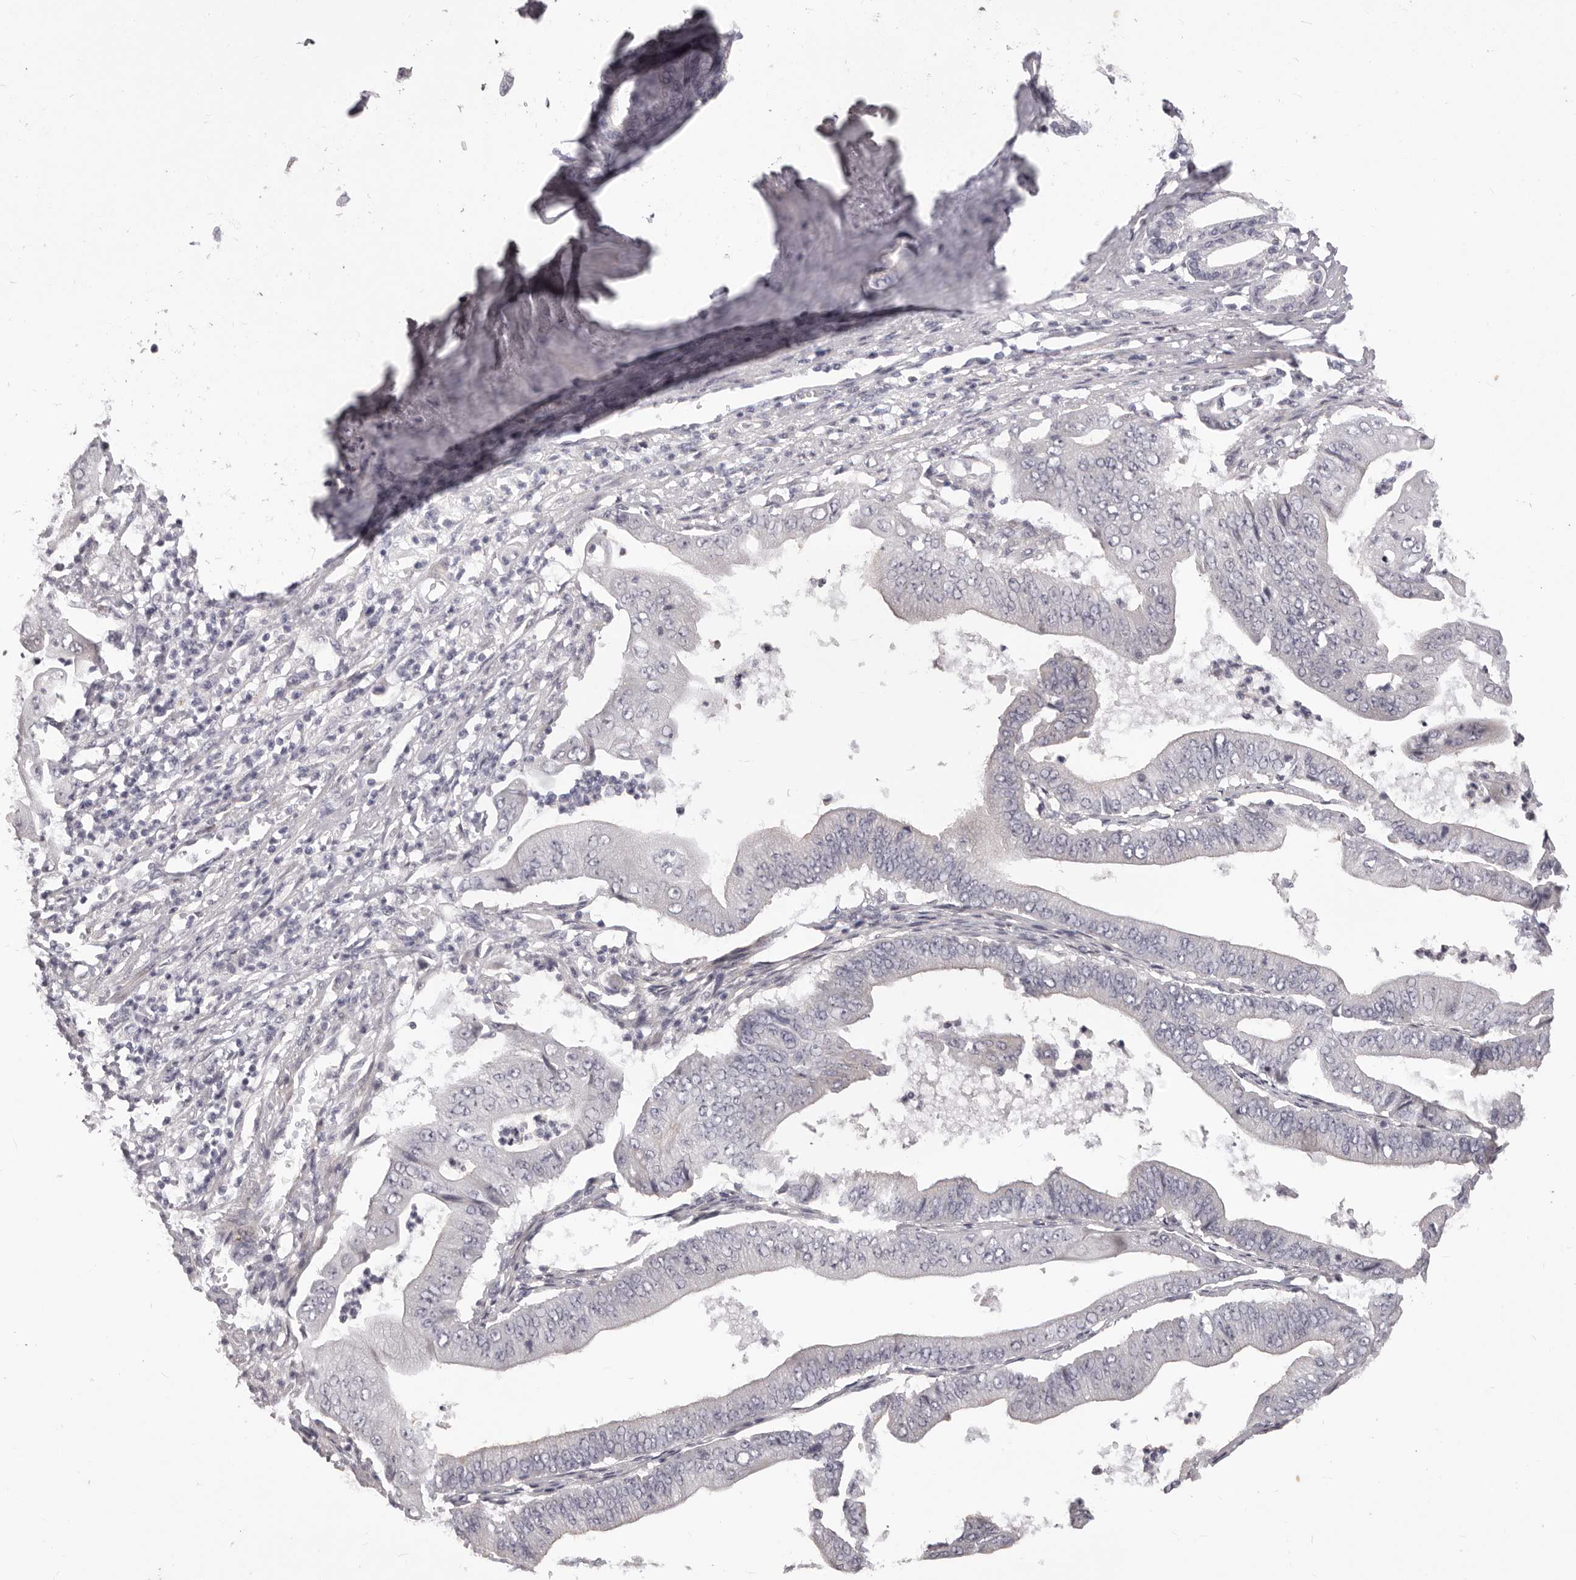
{"staining": {"intensity": "negative", "quantity": "none", "location": "none"}, "tissue": "pancreatic cancer", "cell_type": "Tumor cells", "image_type": "cancer", "snomed": [{"axis": "morphology", "description": "Adenocarcinoma, NOS"}, {"axis": "topography", "description": "Pancreas"}], "caption": "Immunohistochemistry (IHC) photomicrograph of neoplastic tissue: human adenocarcinoma (pancreatic) stained with DAB (3,3'-diaminobenzidine) shows no significant protein expression in tumor cells. (DAB IHC, high magnification).", "gene": "PRMT2", "patient": {"sex": "female", "age": 77}}